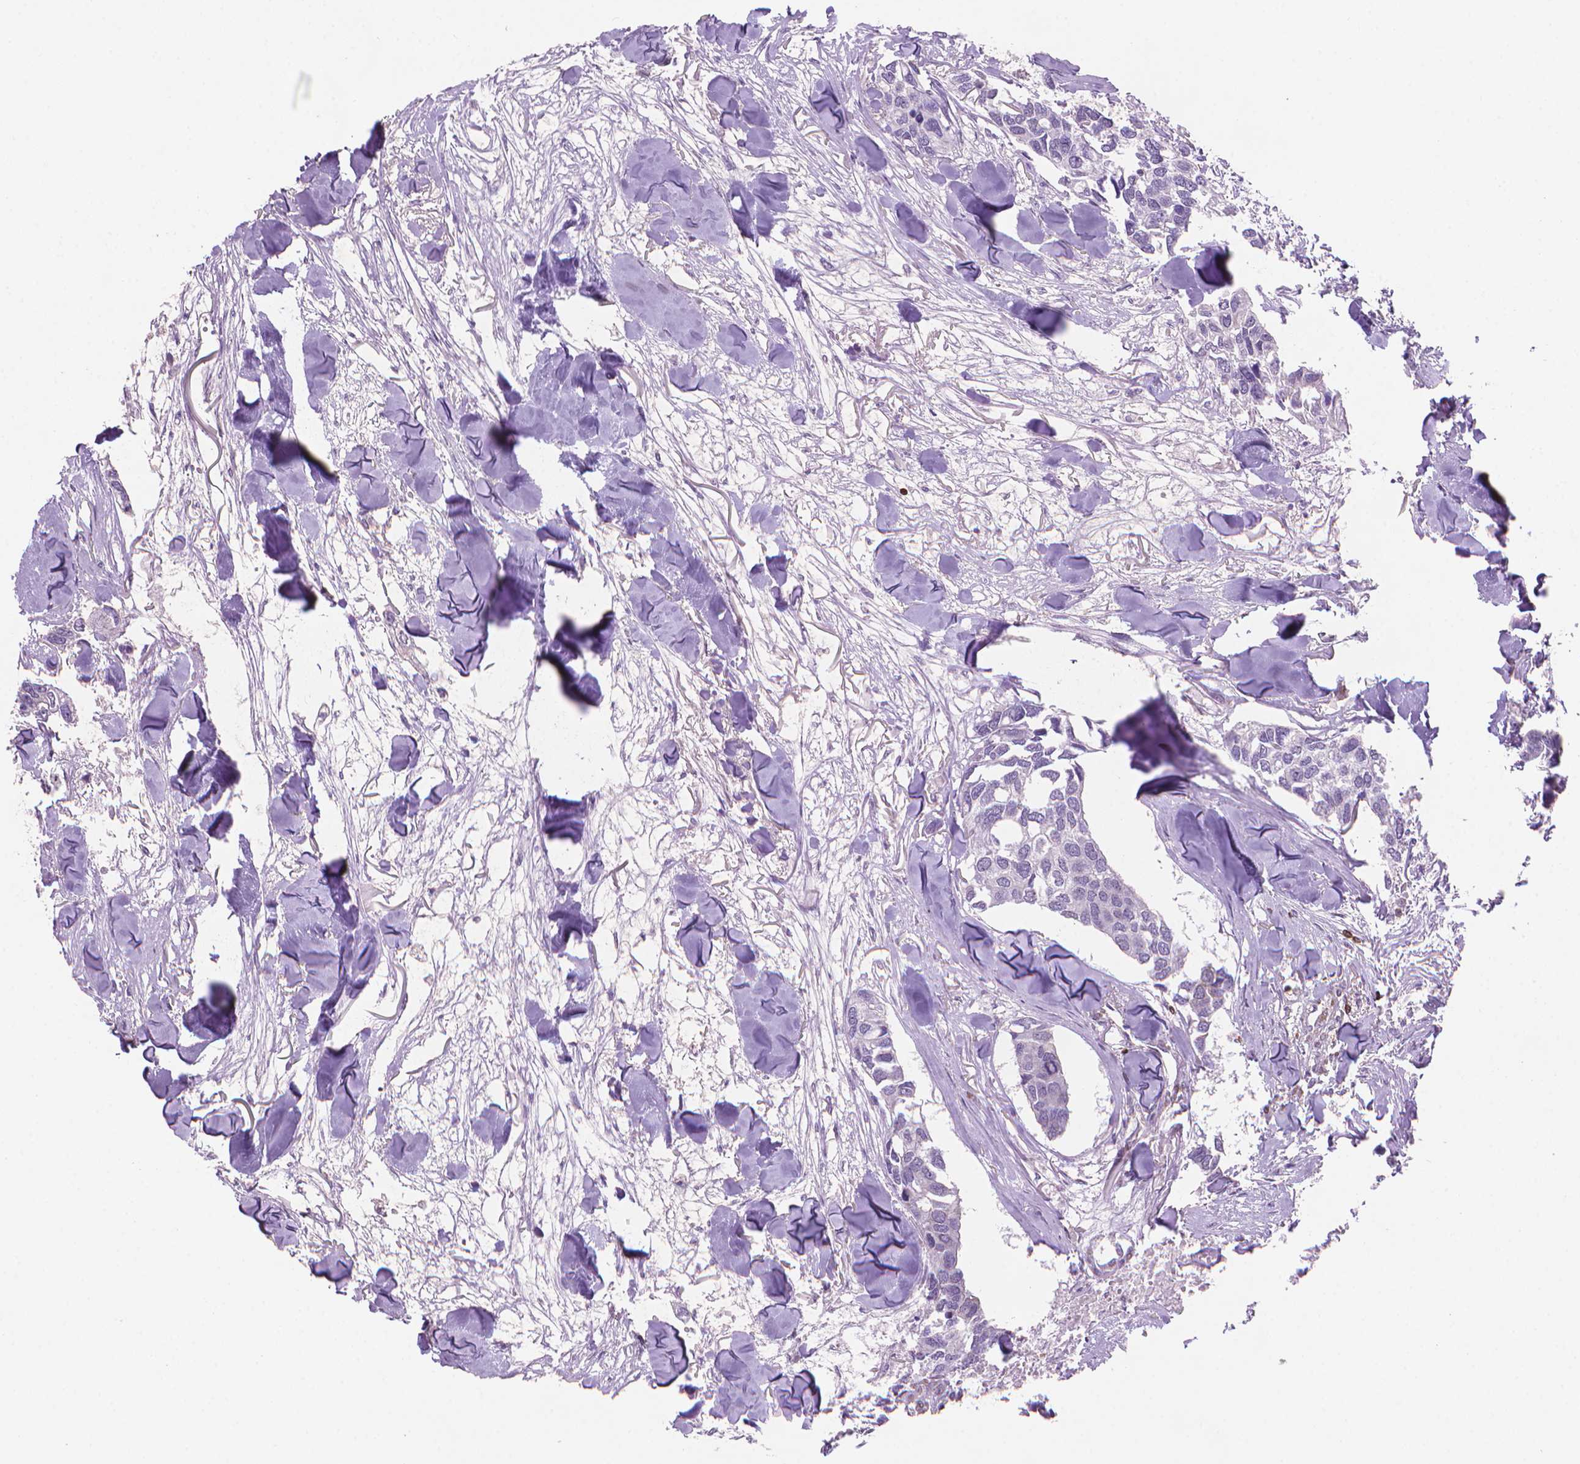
{"staining": {"intensity": "negative", "quantity": "none", "location": "none"}, "tissue": "breast cancer", "cell_type": "Tumor cells", "image_type": "cancer", "snomed": [{"axis": "morphology", "description": "Duct carcinoma"}, {"axis": "topography", "description": "Breast"}], "caption": "Tumor cells are negative for brown protein staining in breast cancer. (DAB IHC visualized using brightfield microscopy, high magnification).", "gene": "BCL2", "patient": {"sex": "female", "age": 83}}